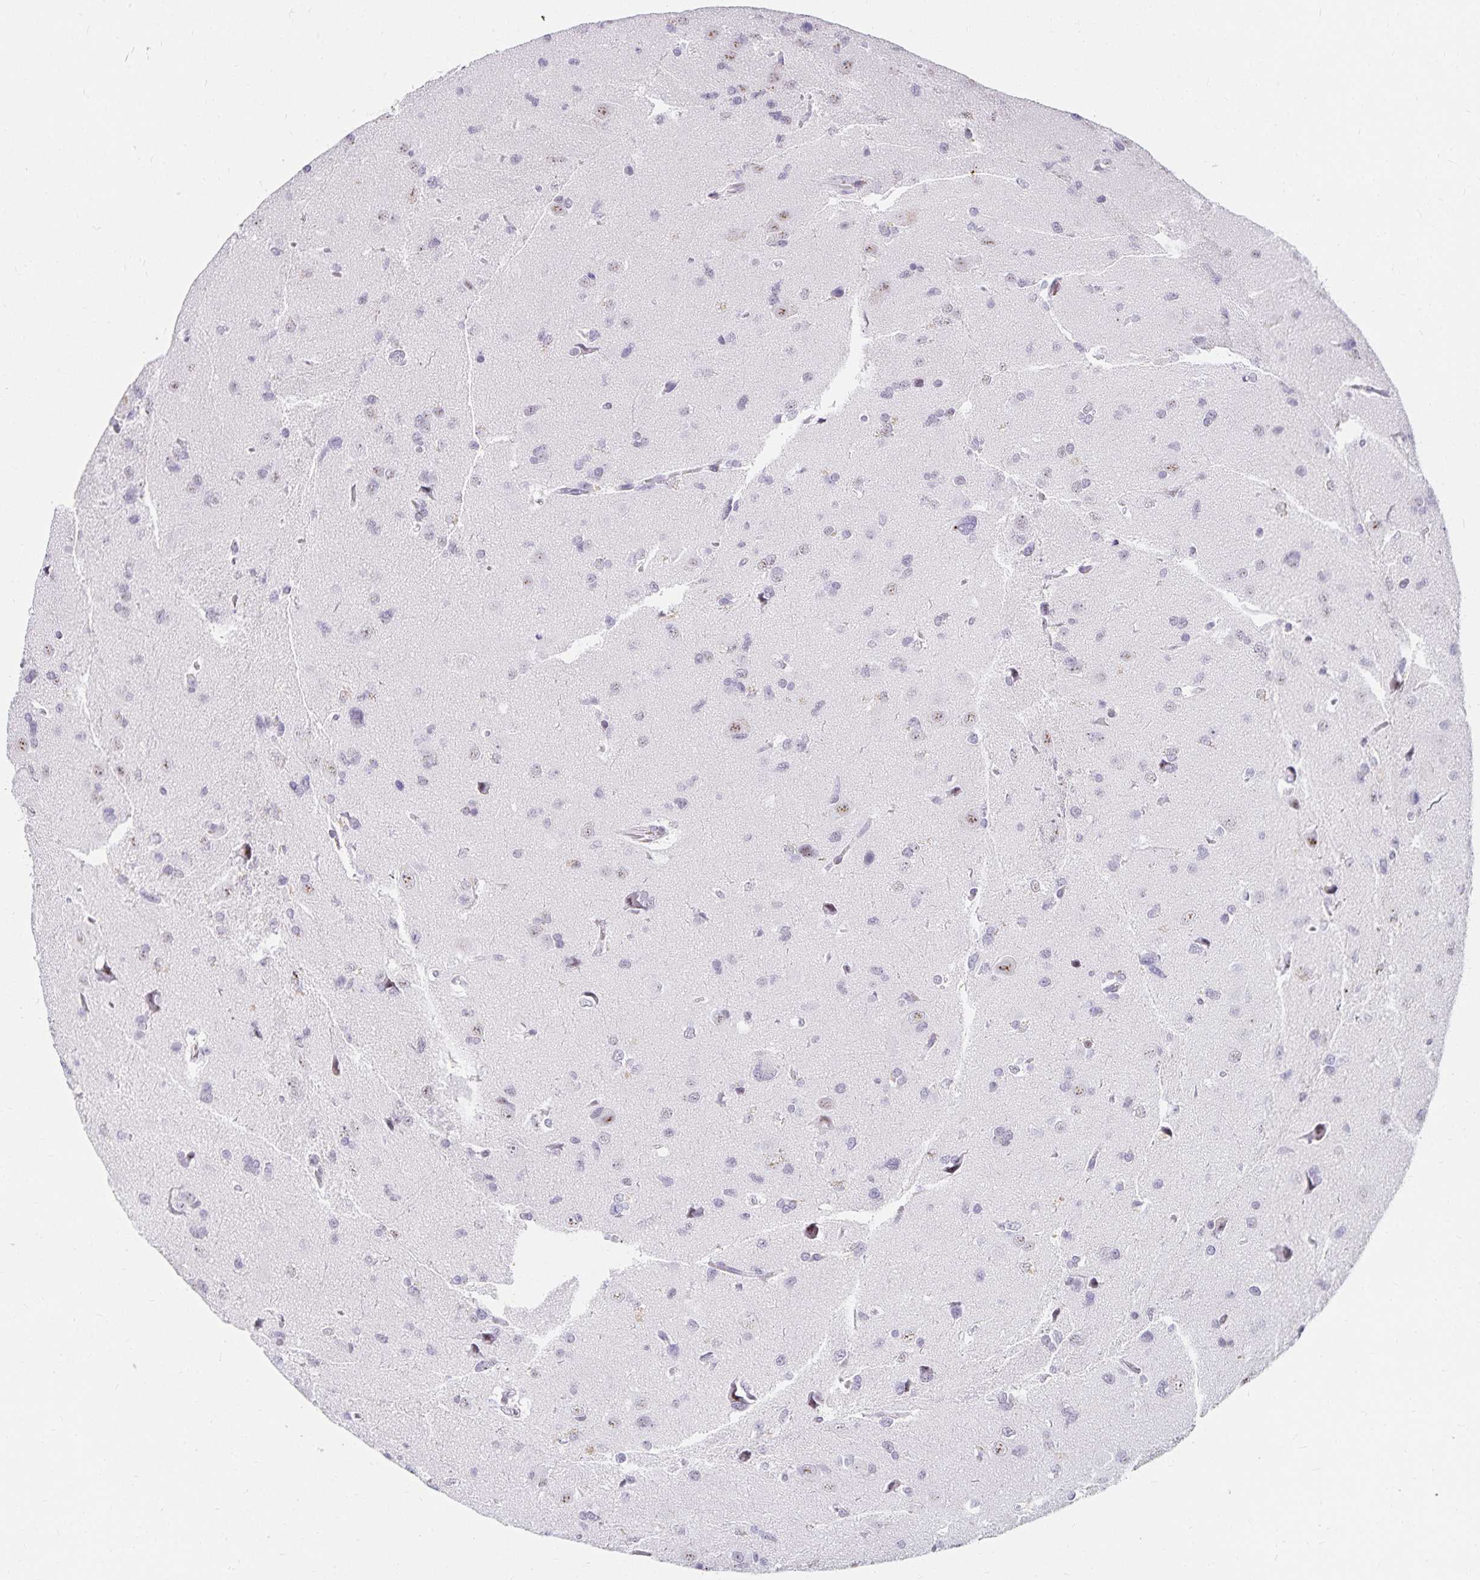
{"staining": {"intensity": "negative", "quantity": "none", "location": "none"}, "tissue": "glioma", "cell_type": "Tumor cells", "image_type": "cancer", "snomed": [{"axis": "morphology", "description": "Glioma, malignant, Low grade"}, {"axis": "topography", "description": "Brain"}], "caption": "The photomicrograph exhibits no significant expression in tumor cells of glioma.", "gene": "C20orf85", "patient": {"sex": "female", "age": 55}}